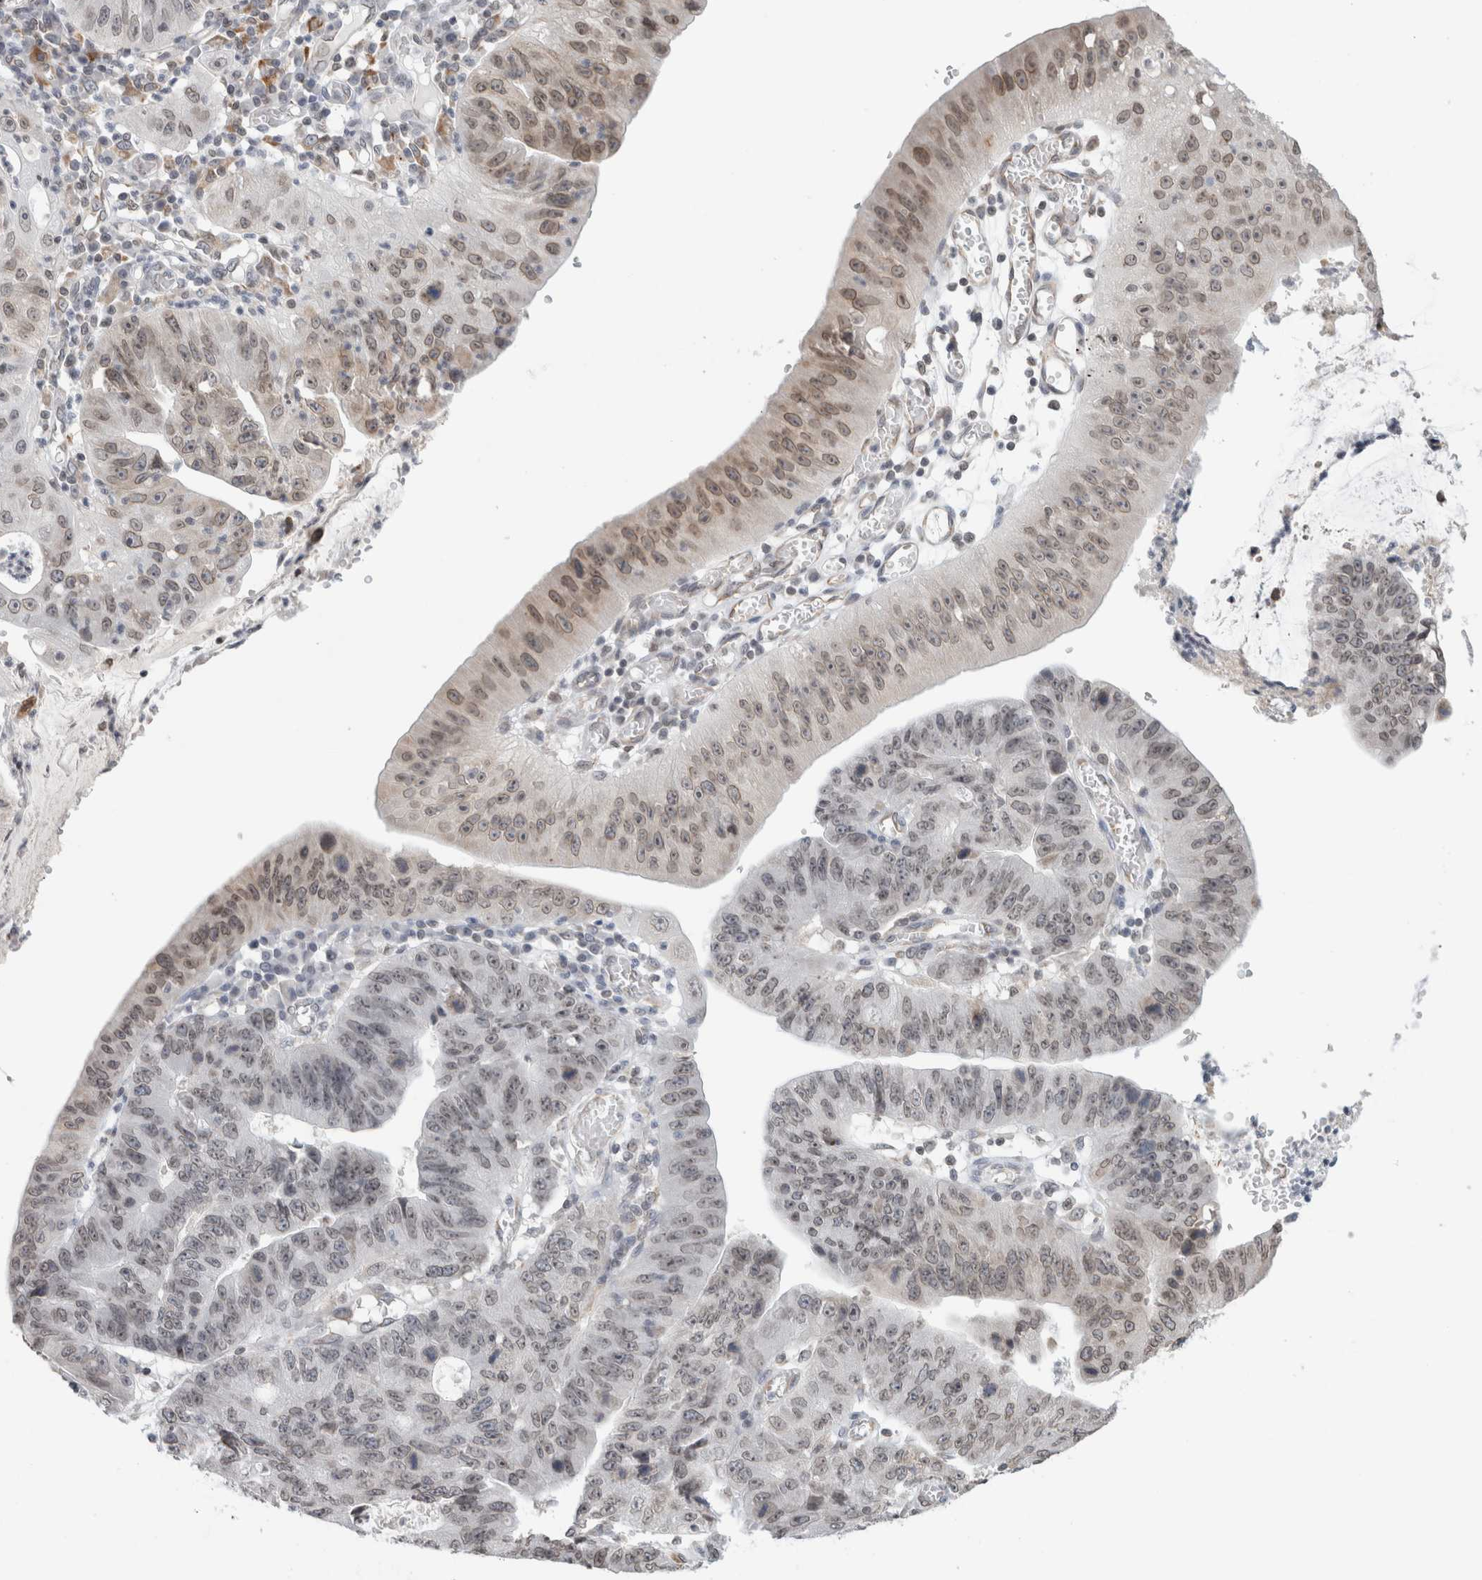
{"staining": {"intensity": "weak", "quantity": "25%-75%", "location": "cytoplasmic/membranous,nuclear"}, "tissue": "stomach cancer", "cell_type": "Tumor cells", "image_type": "cancer", "snomed": [{"axis": "morphology", "description": "Adenocarcinoma, NOS"}, {"axis": "topography", "description": "Stomach"}], "caption": "Immunohistochemistry (IHC) histopathology image of neoplastic tissue: human stomach adenocarcinoma stained using immunohistochemistry reveals low levels of weak protein expression localized specifically in the cytoplasmic/membranous and nuclear of tumor cells, appearing as a cytoplasmic/membranous and nuclear brown color.", "gene": "RBMX2", "patient": {"sex": "male", "age": 59}}